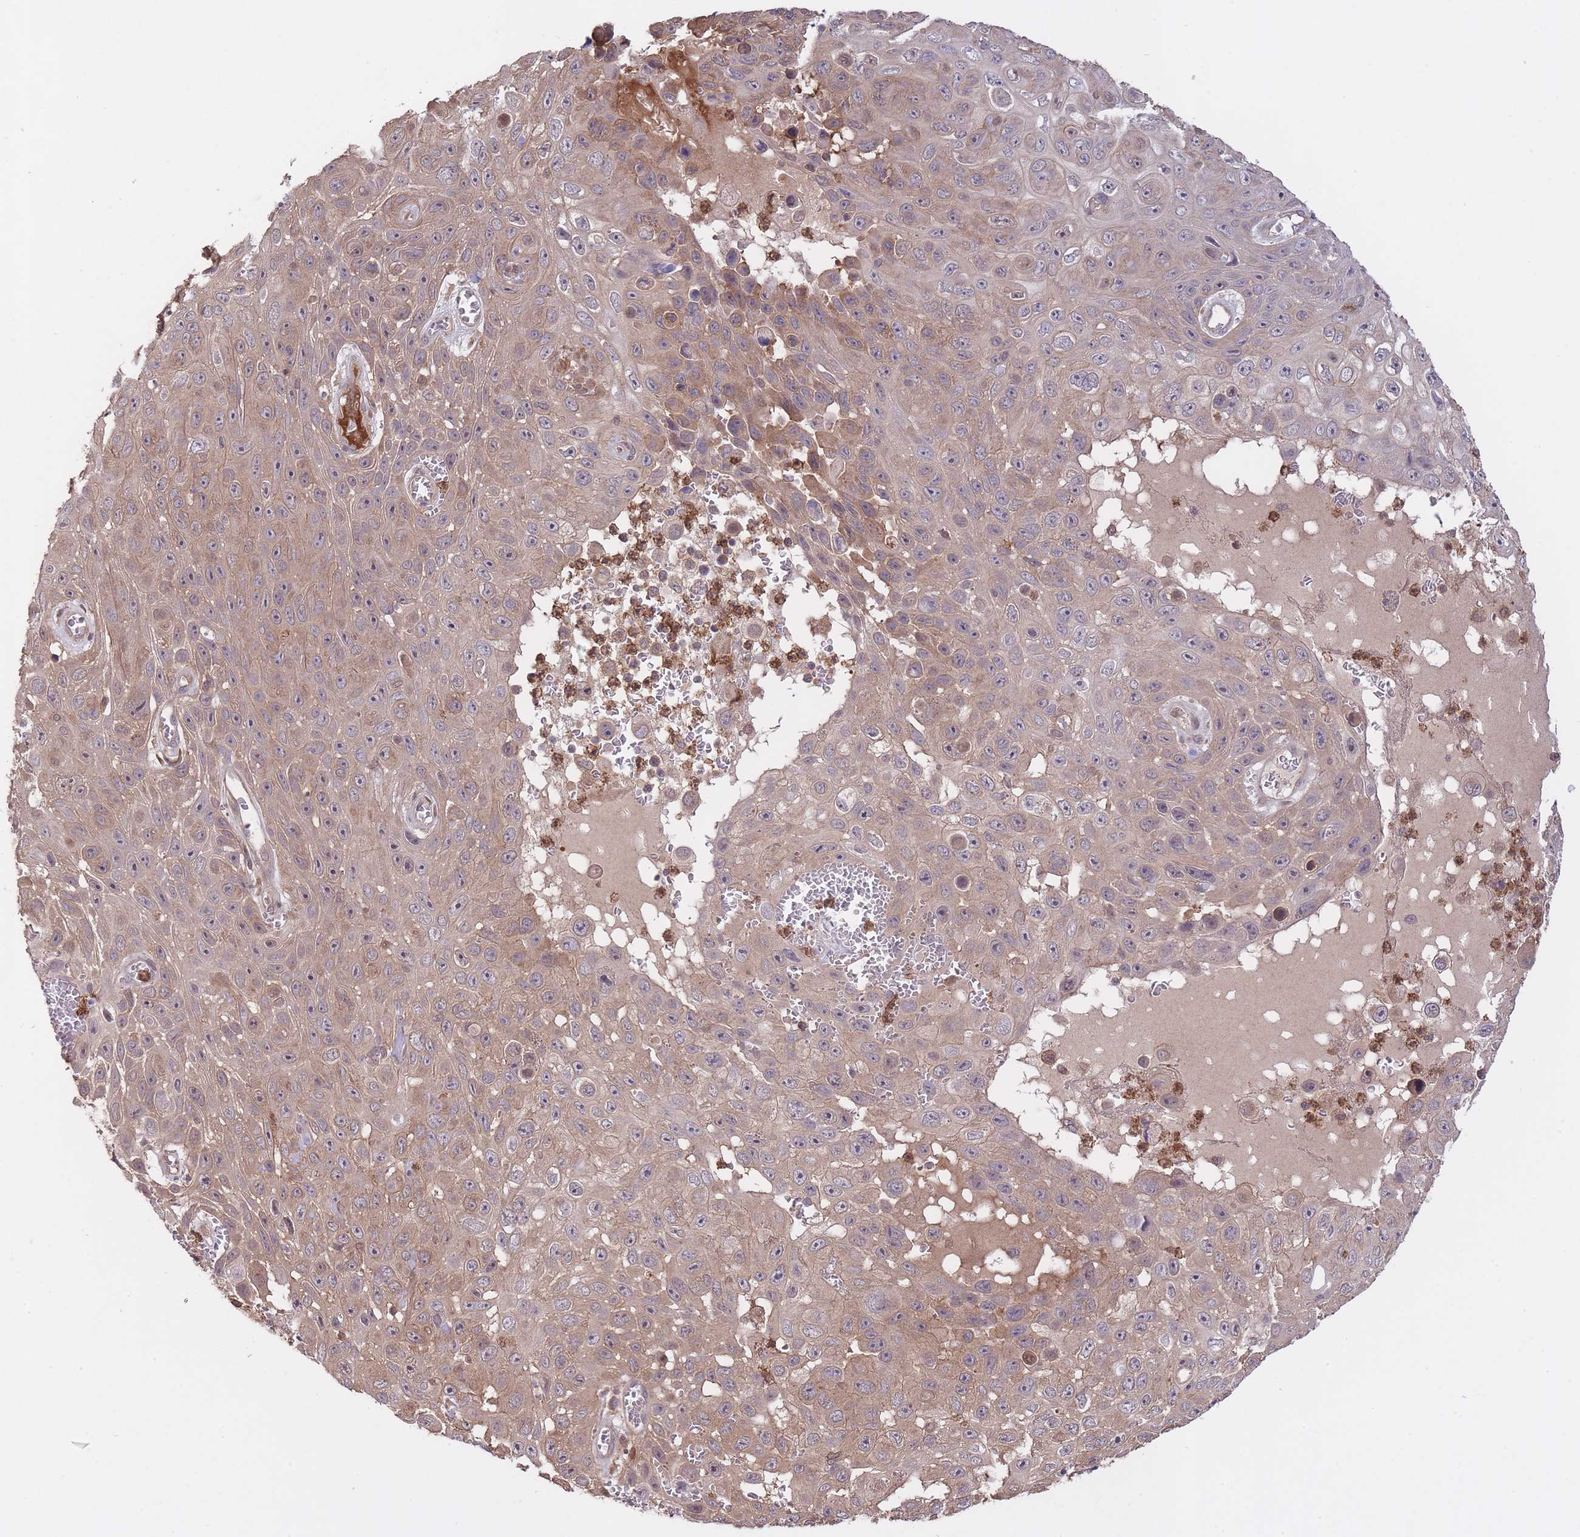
{"staining": {"intensity": "moderate", "quantity": "<25%", "location": "cytoplasmic/membranous"}, "tissue": "skin cancer", "cell_type": "Tumor cells", "image_type": "cancer", "snomed": [{"axis": "morphology", "description": "Squamous cell carcinoma, NOS"}, {"axis": "topography", "description": "Skin"}], "caption": "DAB immunohistochemical staining of human squamous cell carcinoma (skin) shows moderate cytoplasmic/membranous protein expression in approximately <25% of tumor cells.", "gene": "ZNF304", "patient": {"sex": "male", "age": 82}}